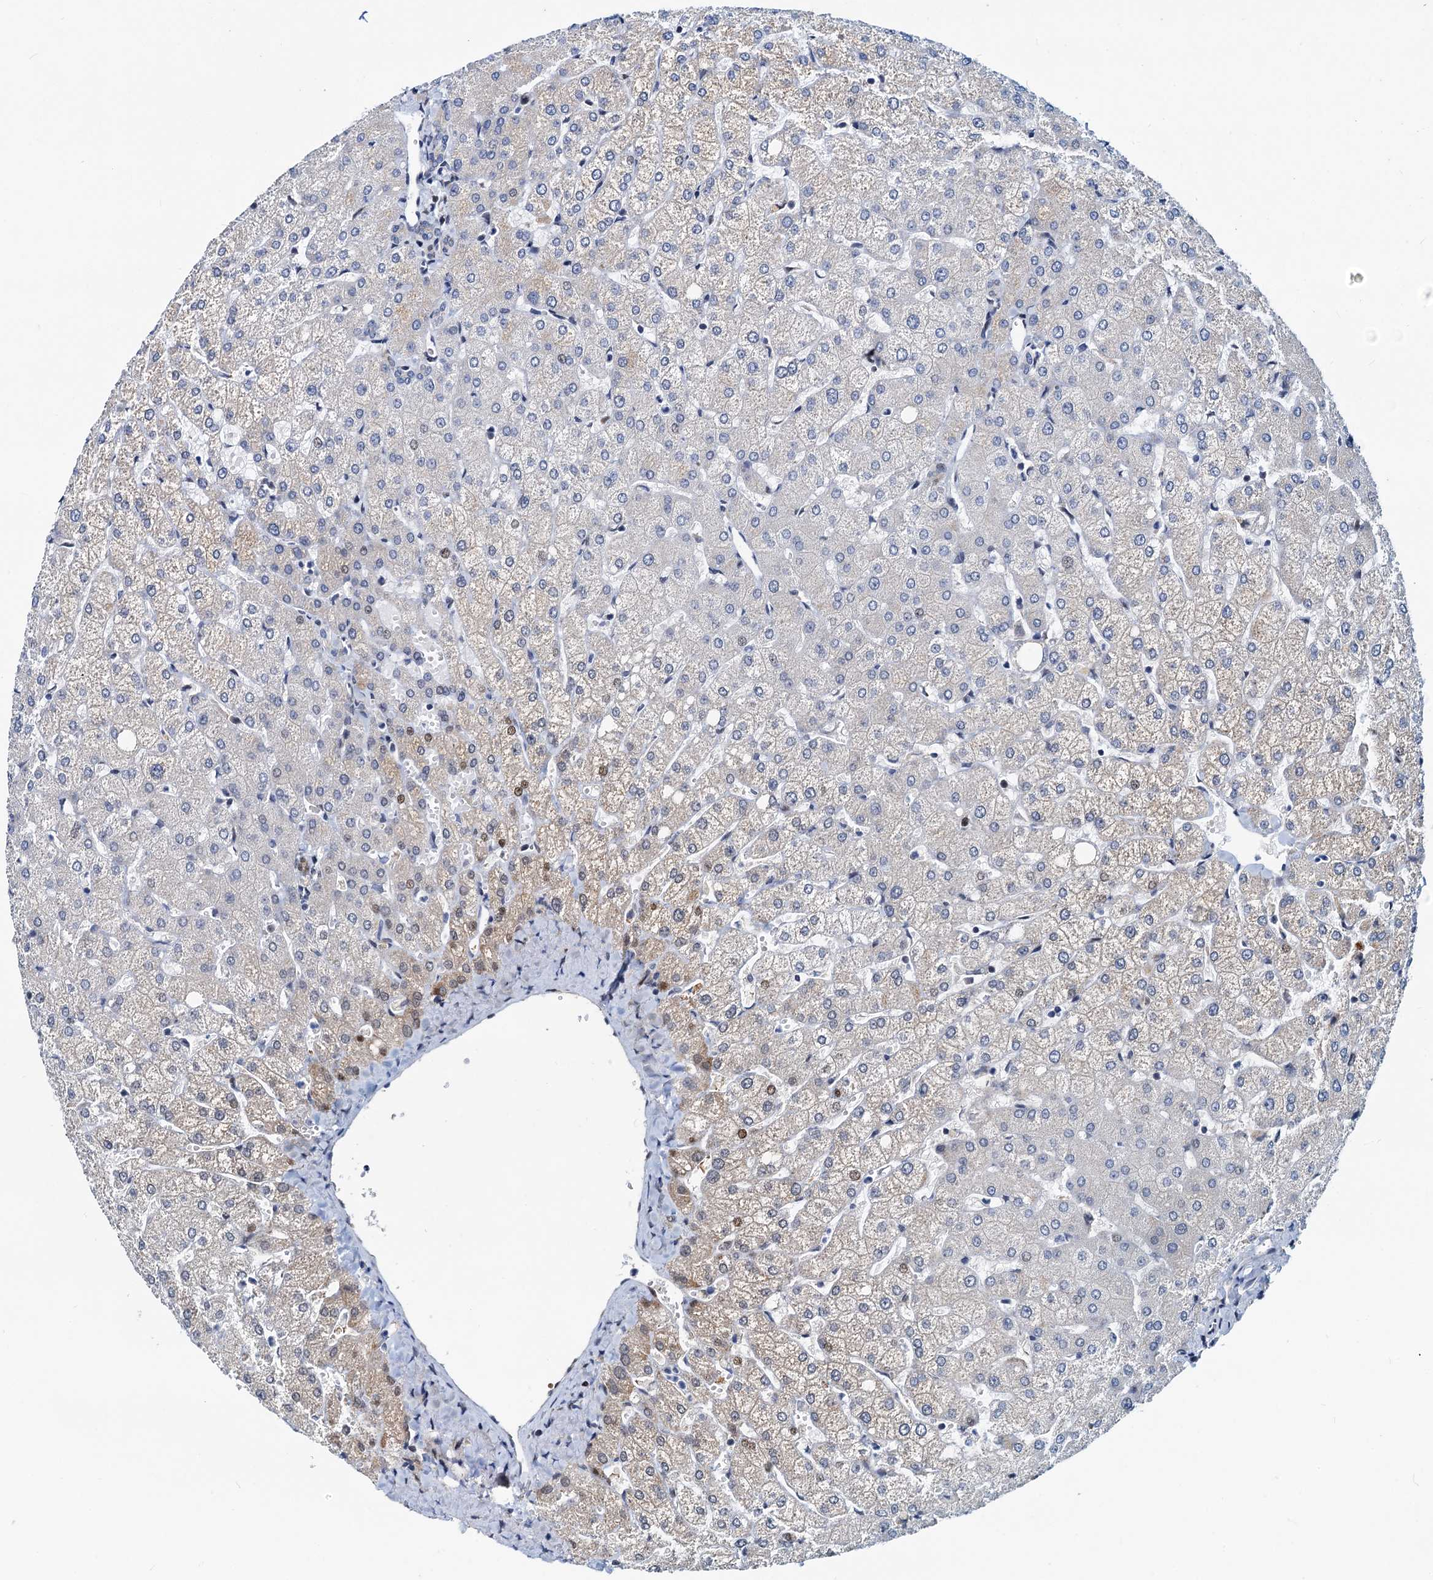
{"staining": {"intensity": "negative", "quantity": "none", "location": "none"}, "tissue": "liver", "cell_type": "Cholangiocytes", "image_type": "normal", "snomed": [{"axis": "morphology", "description": "Normal tissue, NOS"}, {"axis": "topography", "description": "Liver"}], "caption": "This is an immunohistochemistry (IHC) histopathology image of benign human liver. There is no expression in cholangiocytes.", "gene": "PTGES3", "patient": {"sex": "female", "age": 54}}